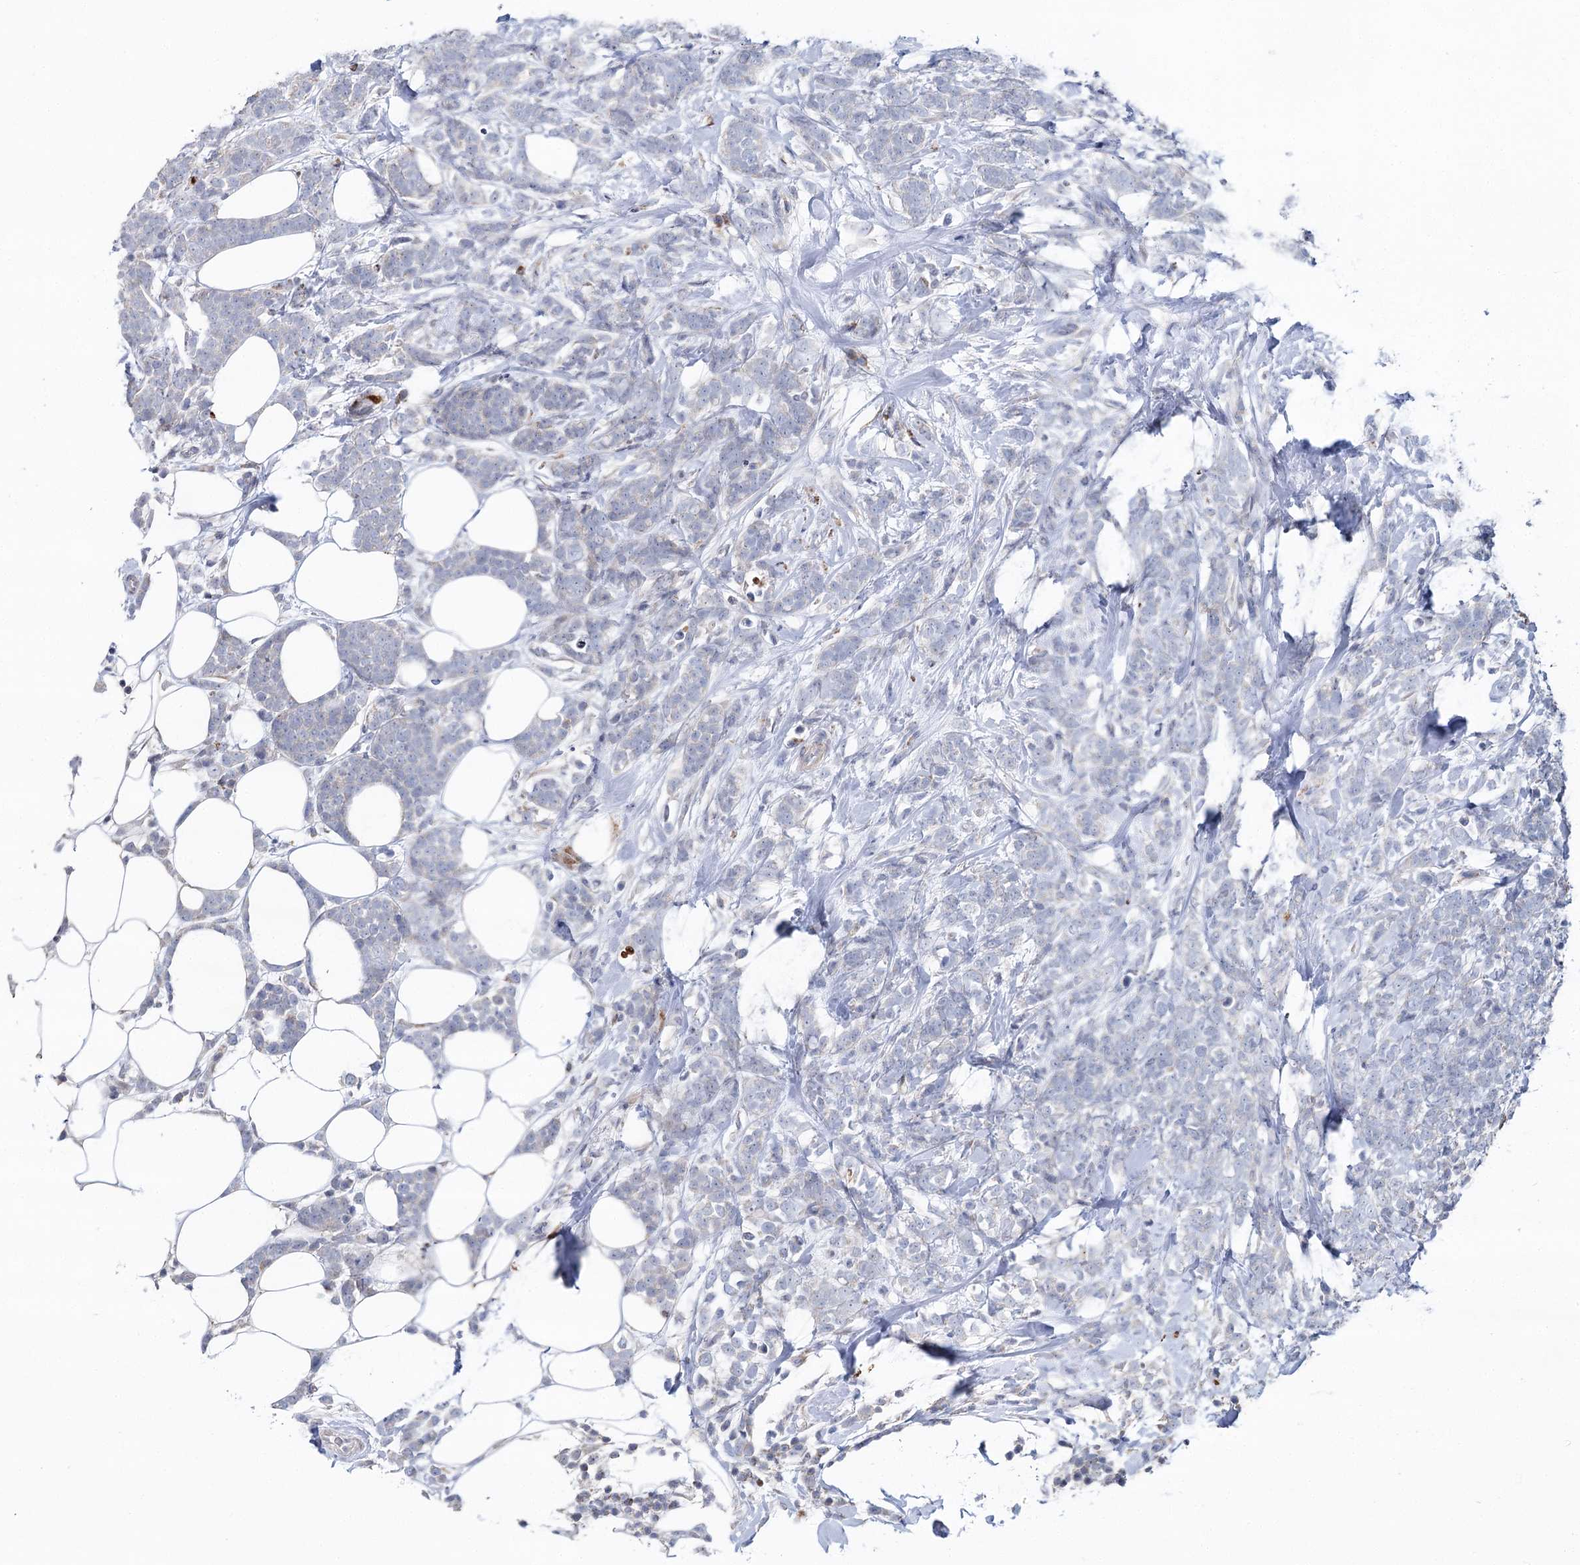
{"staining": {"intensity": "negative", "quantity": "none", "location": "none"}, "tissue": "breast cancer", "cell_type": "Tumor cells", "image_type": "cancer", "snomed": [{"axis": "morphology", "description": "Lobular carcinoma"}, {"axis": "topography", "description": "Breast"}], "caption": "There is no significant expression in tumor cells of breast cancer (lobular carcinoma).", "gene": "PTGR1", "patient": {"sex": "female", "age": 58}}